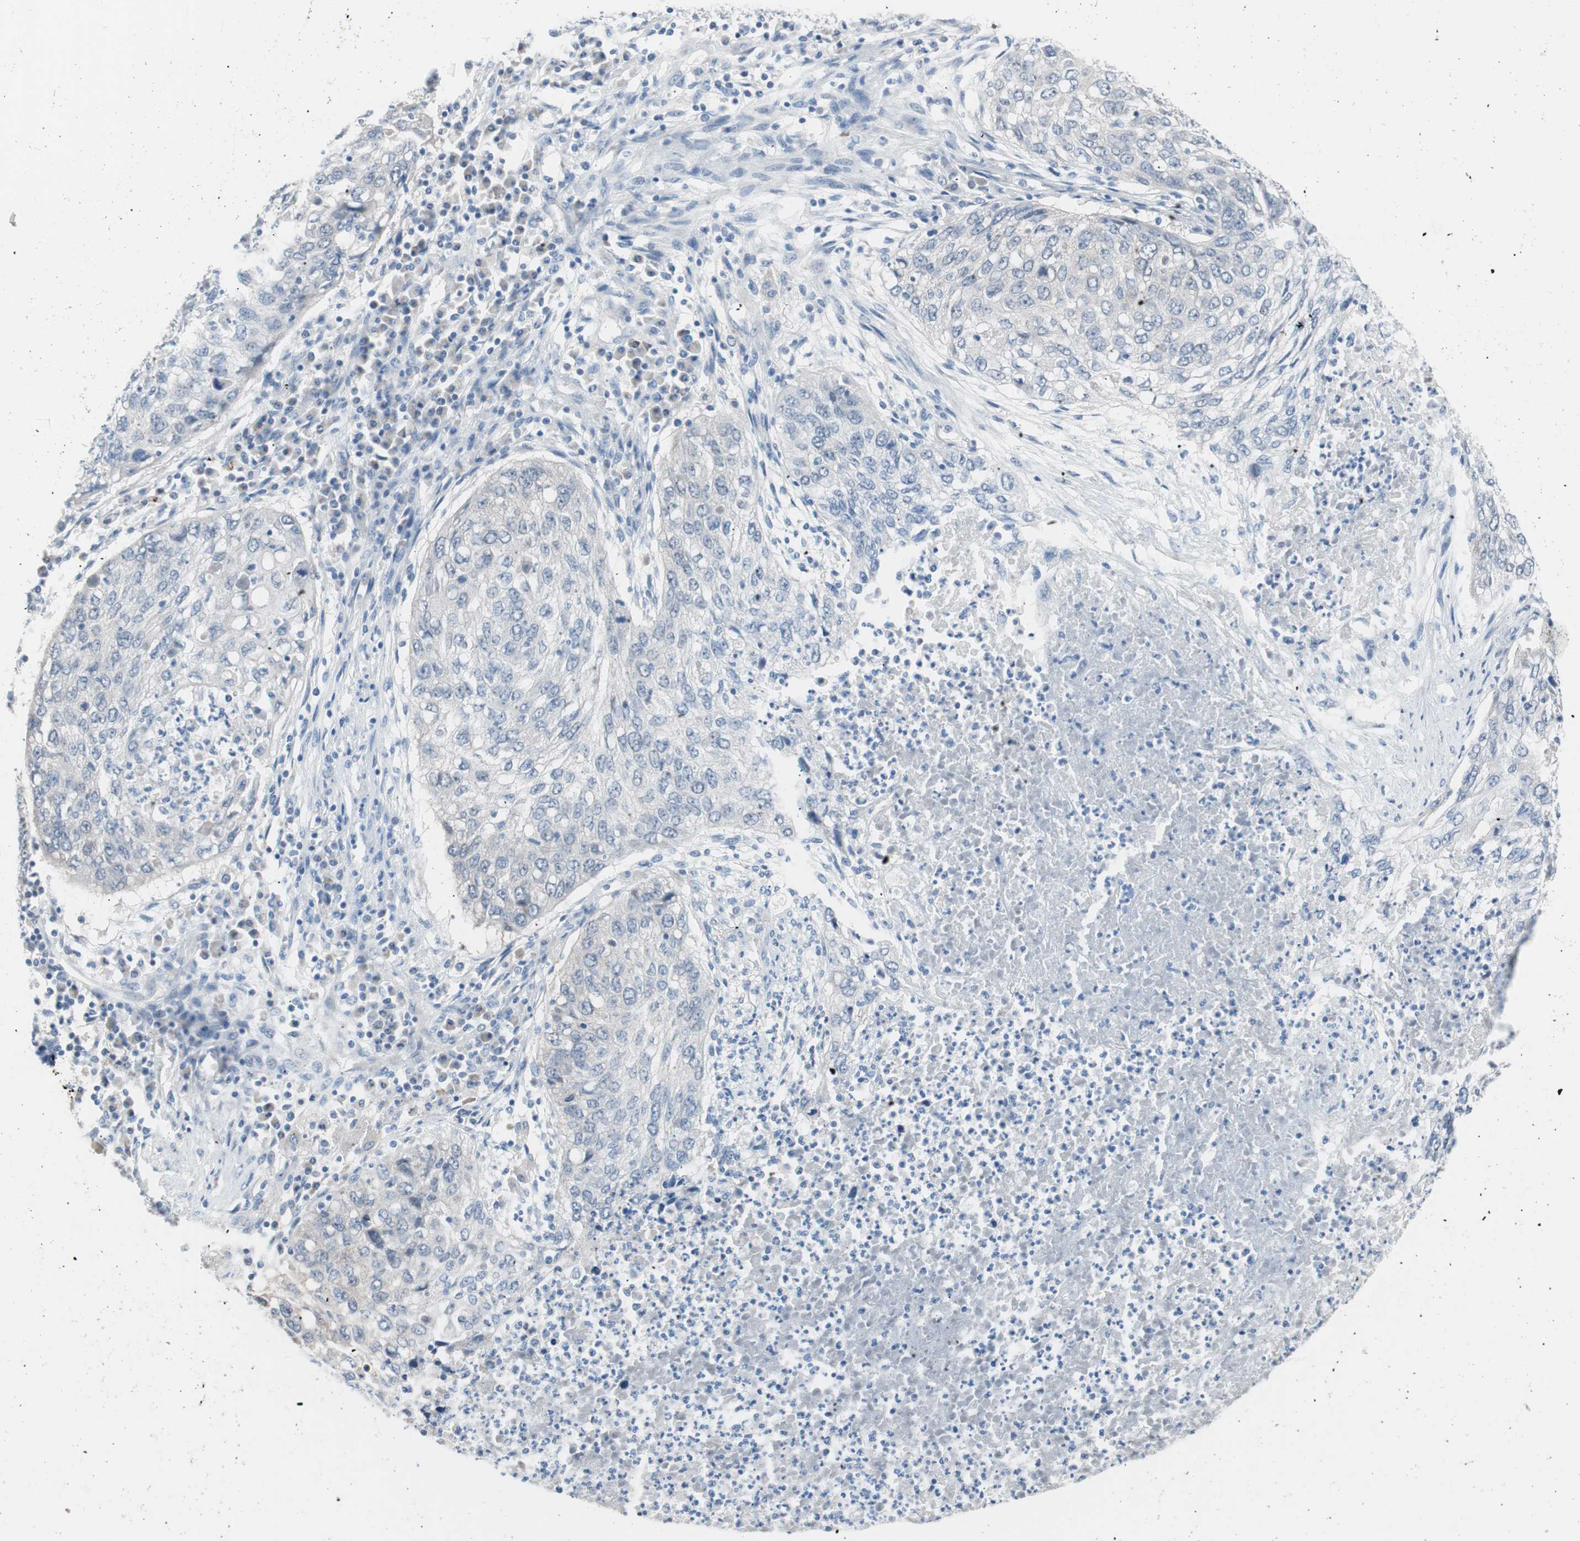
{"staining": {"intensity": "negative", "quantity": "none", "location": "none"}, "tissue": "lung cancer", "cell_type": "Tumor cells", "image_type": "cancer", "snomed": [{"axis": "morphology", "description": "Squamous cell carcinoma, NOS"}, {"axis": "topography", "description": "Lung"}], "caption": "An image of human lung cancer (squamous cell carcinoma) is negative for staining in tumor cells.", "gene": "VIL1", "patient": {"sex": "female", "age": 63}}